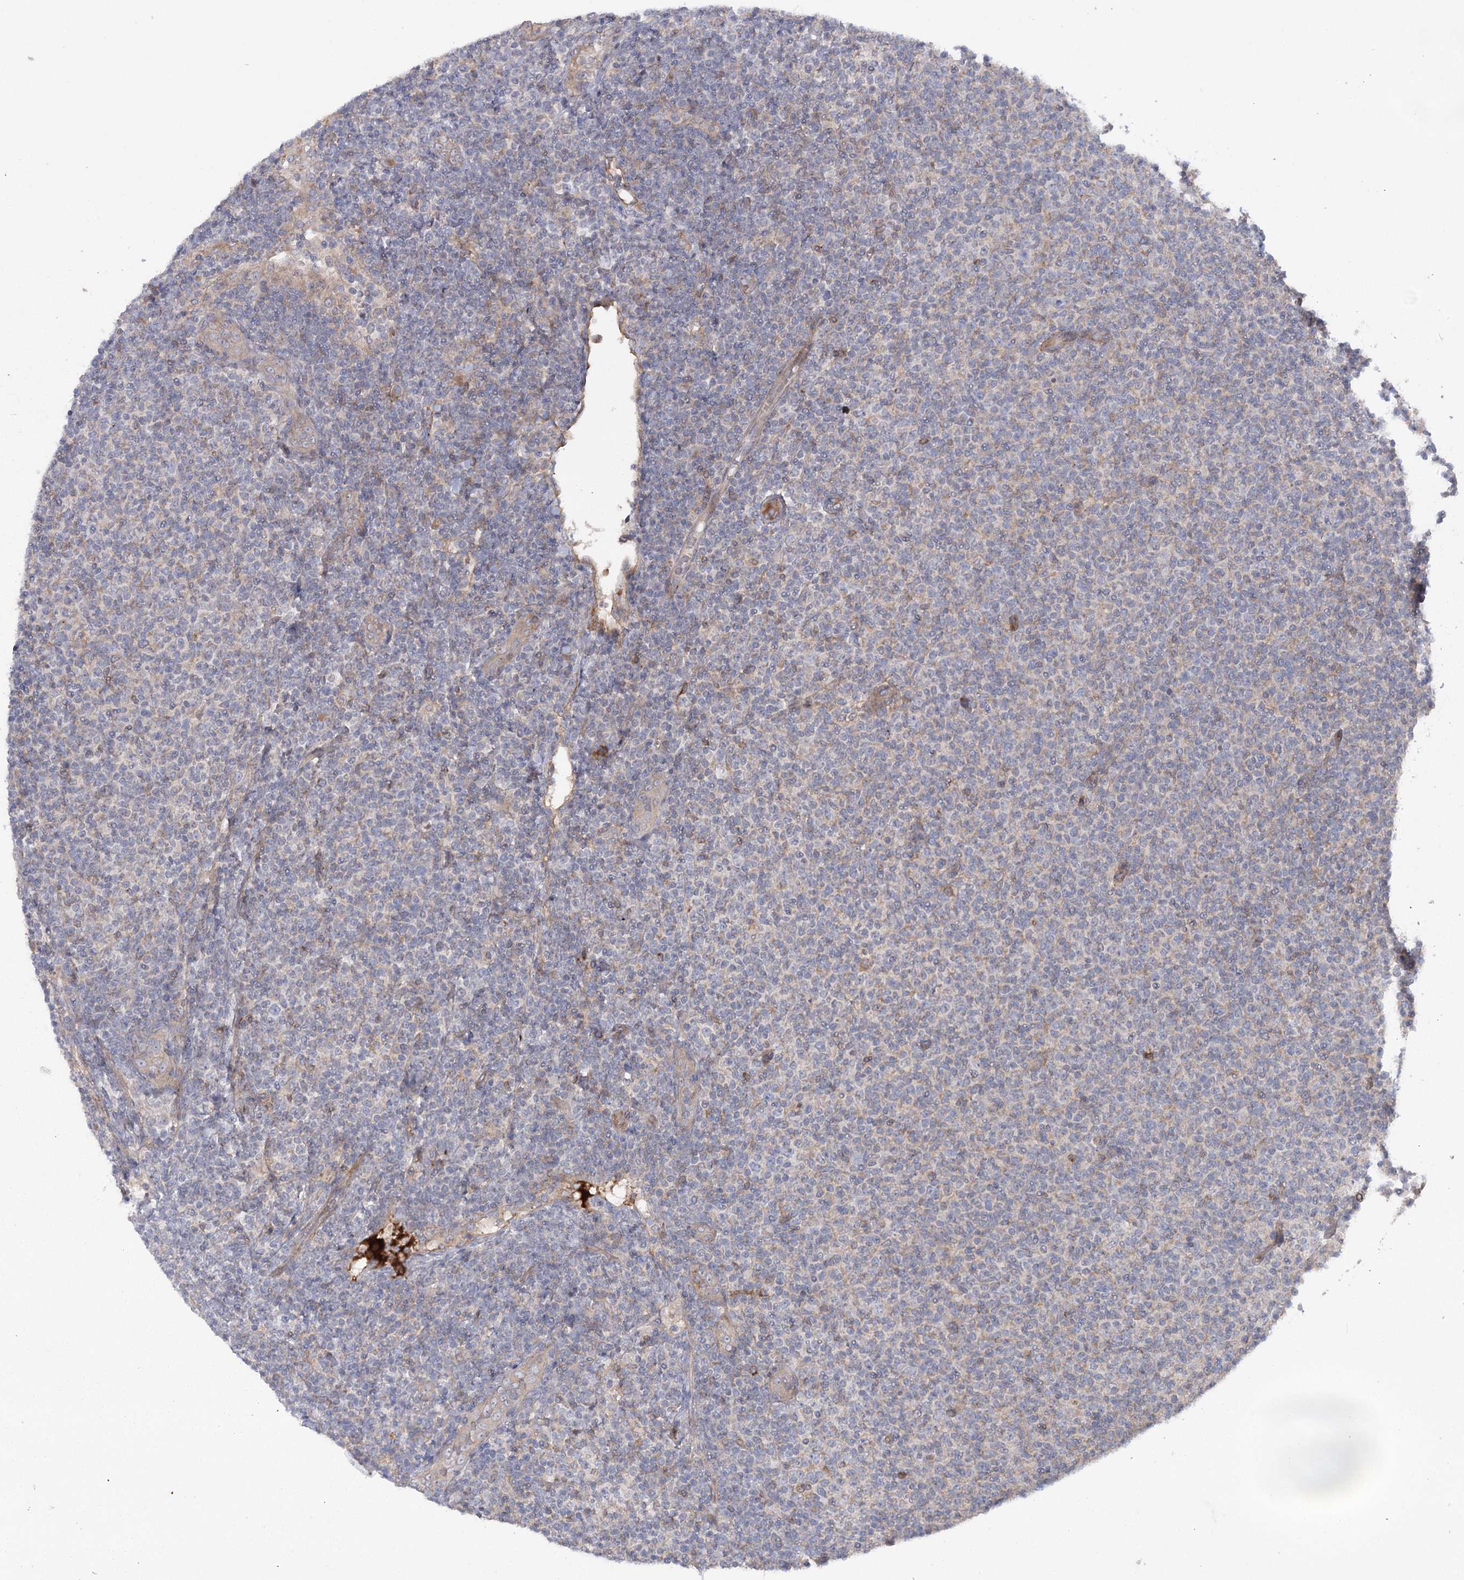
{"staining": {"intensity": "negative", "quantity": "none", "location": "none"}, "tissue": "lymphoma", "cell_type": "Tumor cells", "image_type": "cancer", "snomed": [{"axis": "morphology", "description": "Malignant lymphoma, non-Hodgkin's type, Low grade"}, {"axis": "topography", "description": "Lymph node"}], "caption": "Immunohistochemistry (IHC) of human low-grade malignant lymphoma, non-Hodgkin's type exhibits no positivity in tumor cells.", "gene": "KCNN2", "patient": {"sex": "male", "age": 66}}